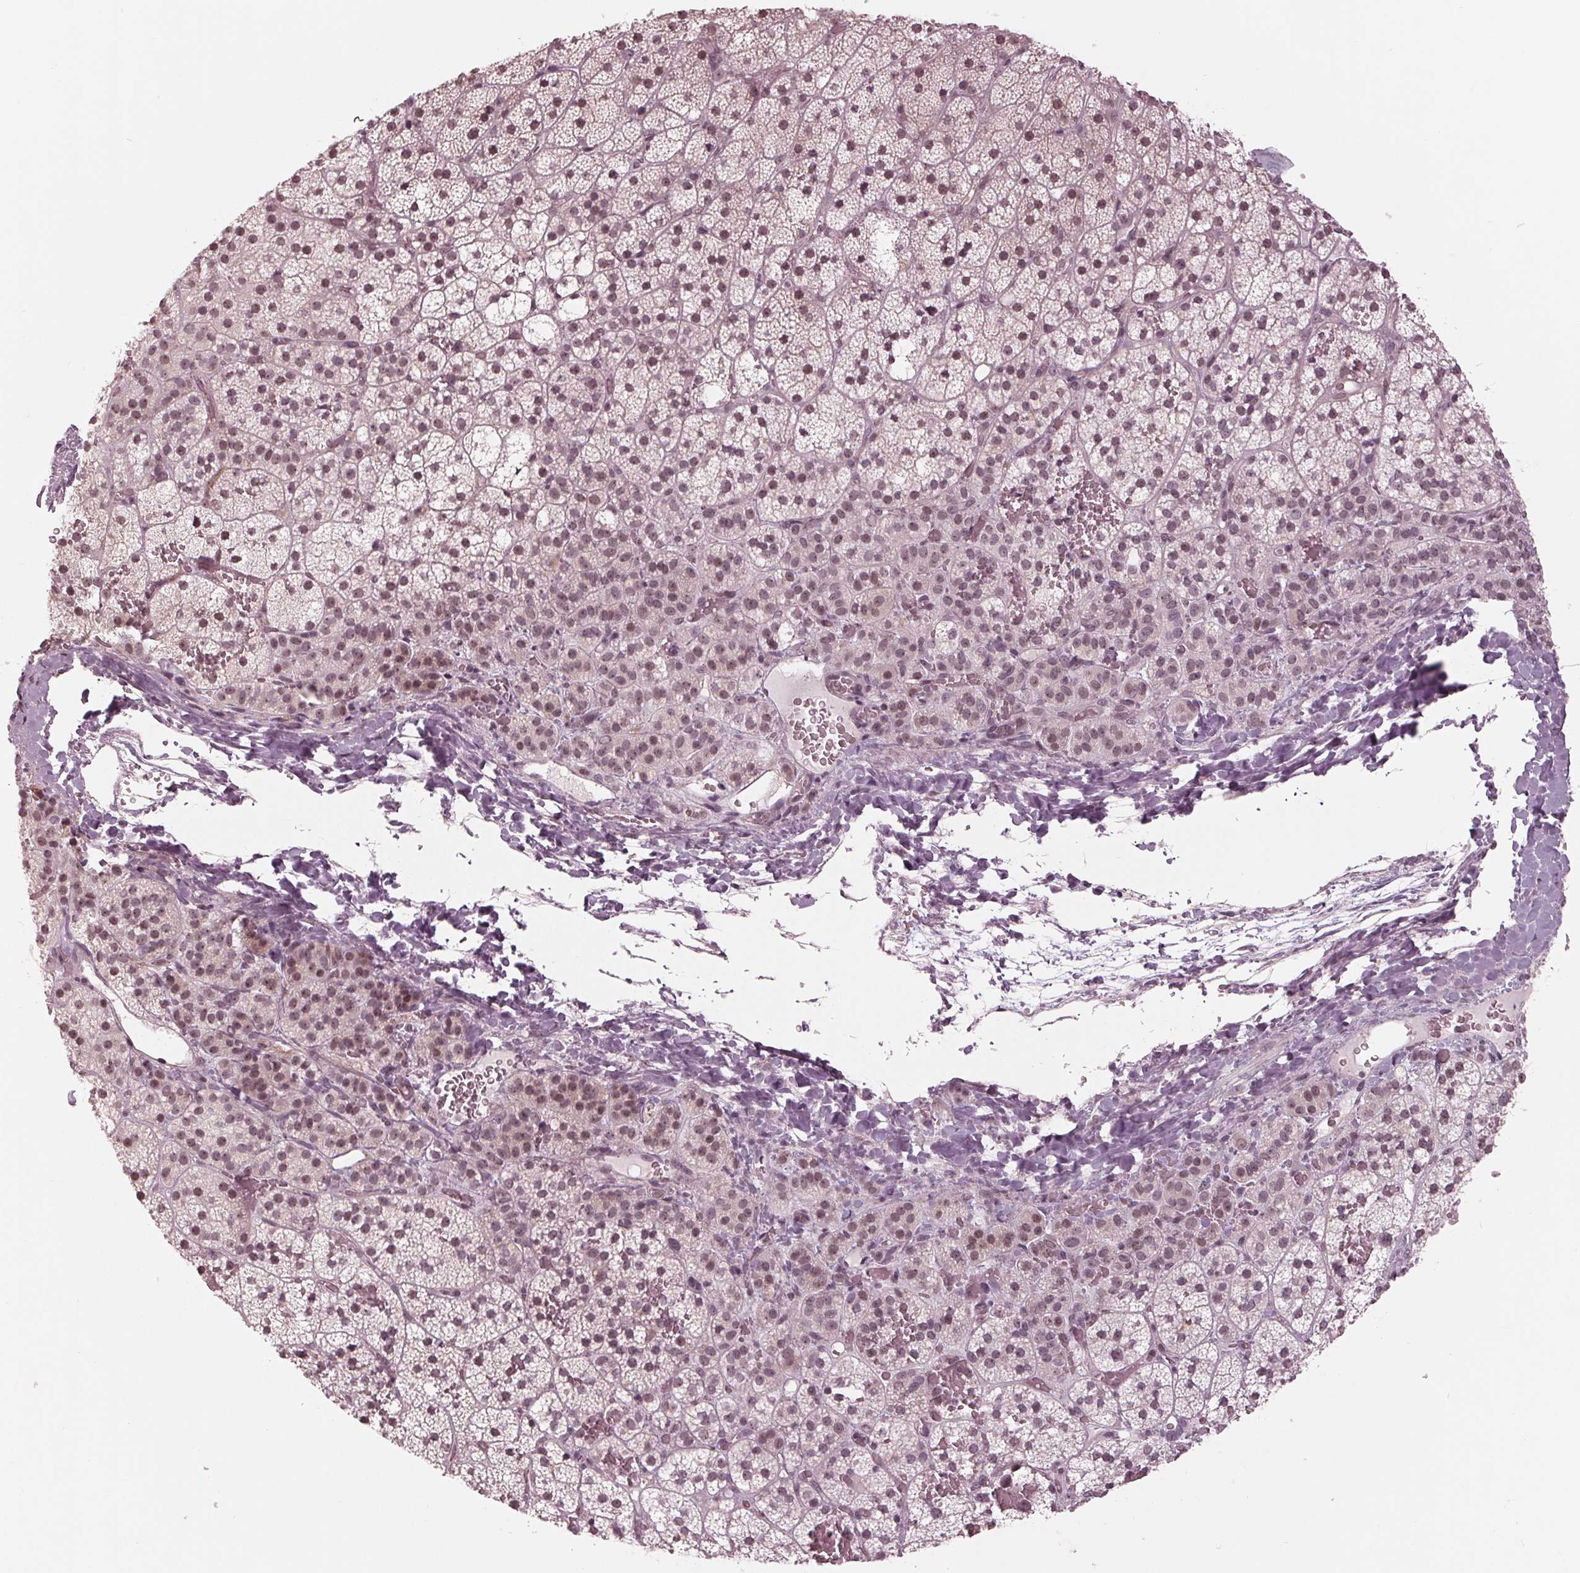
{"staining": {"intensity": "moderate", "quantity": "25%-75%", "location": "nuclear"}, "tissue": "adrenal gland", "cell_type": "Glandular cells", "image_type": "normal", "snomed": [{"axis": "morphology", "description": "Normal tissue, NOS"}, {"axis": "topography", "description": "Adrenal gland"}], "caption": "Adrenal gland was stained to show a protein in brown. There is medium levels of moderate nuclear staining in approximately 25%-75% of glandular cells. The staining was performed using DAB (3,3'-diaminobenzidine), with brown indicating positive protein expression. Nuclei are stained blue with hematoxylin.", "gene": "SLX4", "patient": {"sex": "male", "age": 53}}